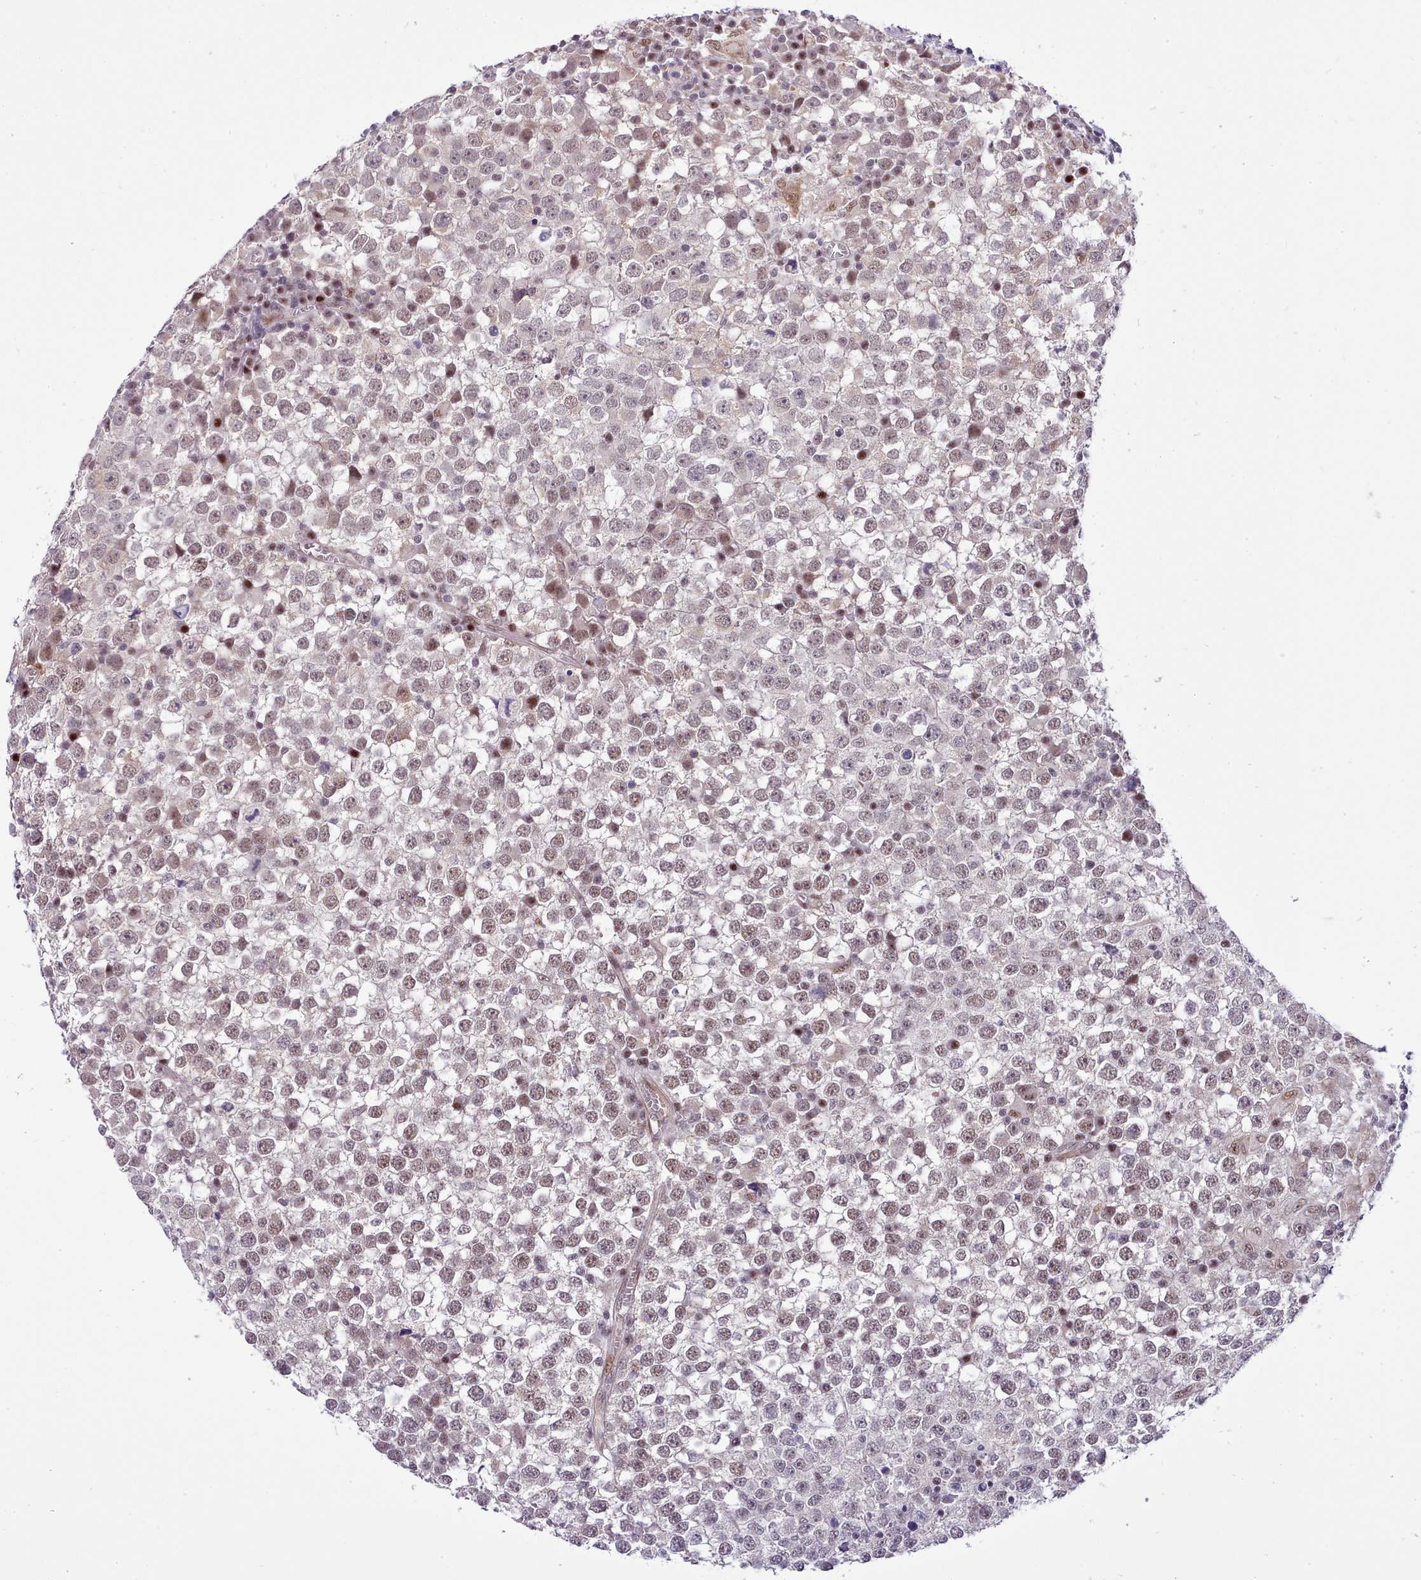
{"staining": {"intensity": "moderate", "quantity": "25%-75%", "location": "nuclear"}, "tissue": "testis cancer", "cell_type": "Tumor cells", "image_type": "cancer", "snomed": [{"axis": "morphology", "description": "Seminoma, NOS"}, {"axis": "topography", "description": "Testis"}], "caption": "Testis cancer (seminoma) tissue demonstrates moderate nuclear positivity in about 25%-75% of tumor cells, visualized by immunohistochemistry. (DAB (3,3'-diaminobenzidine) IHC, brown staining for protein, blue staining for nuclei).", "gene": "HOXB7", "patient": {"sex": "male", "age": 65}}